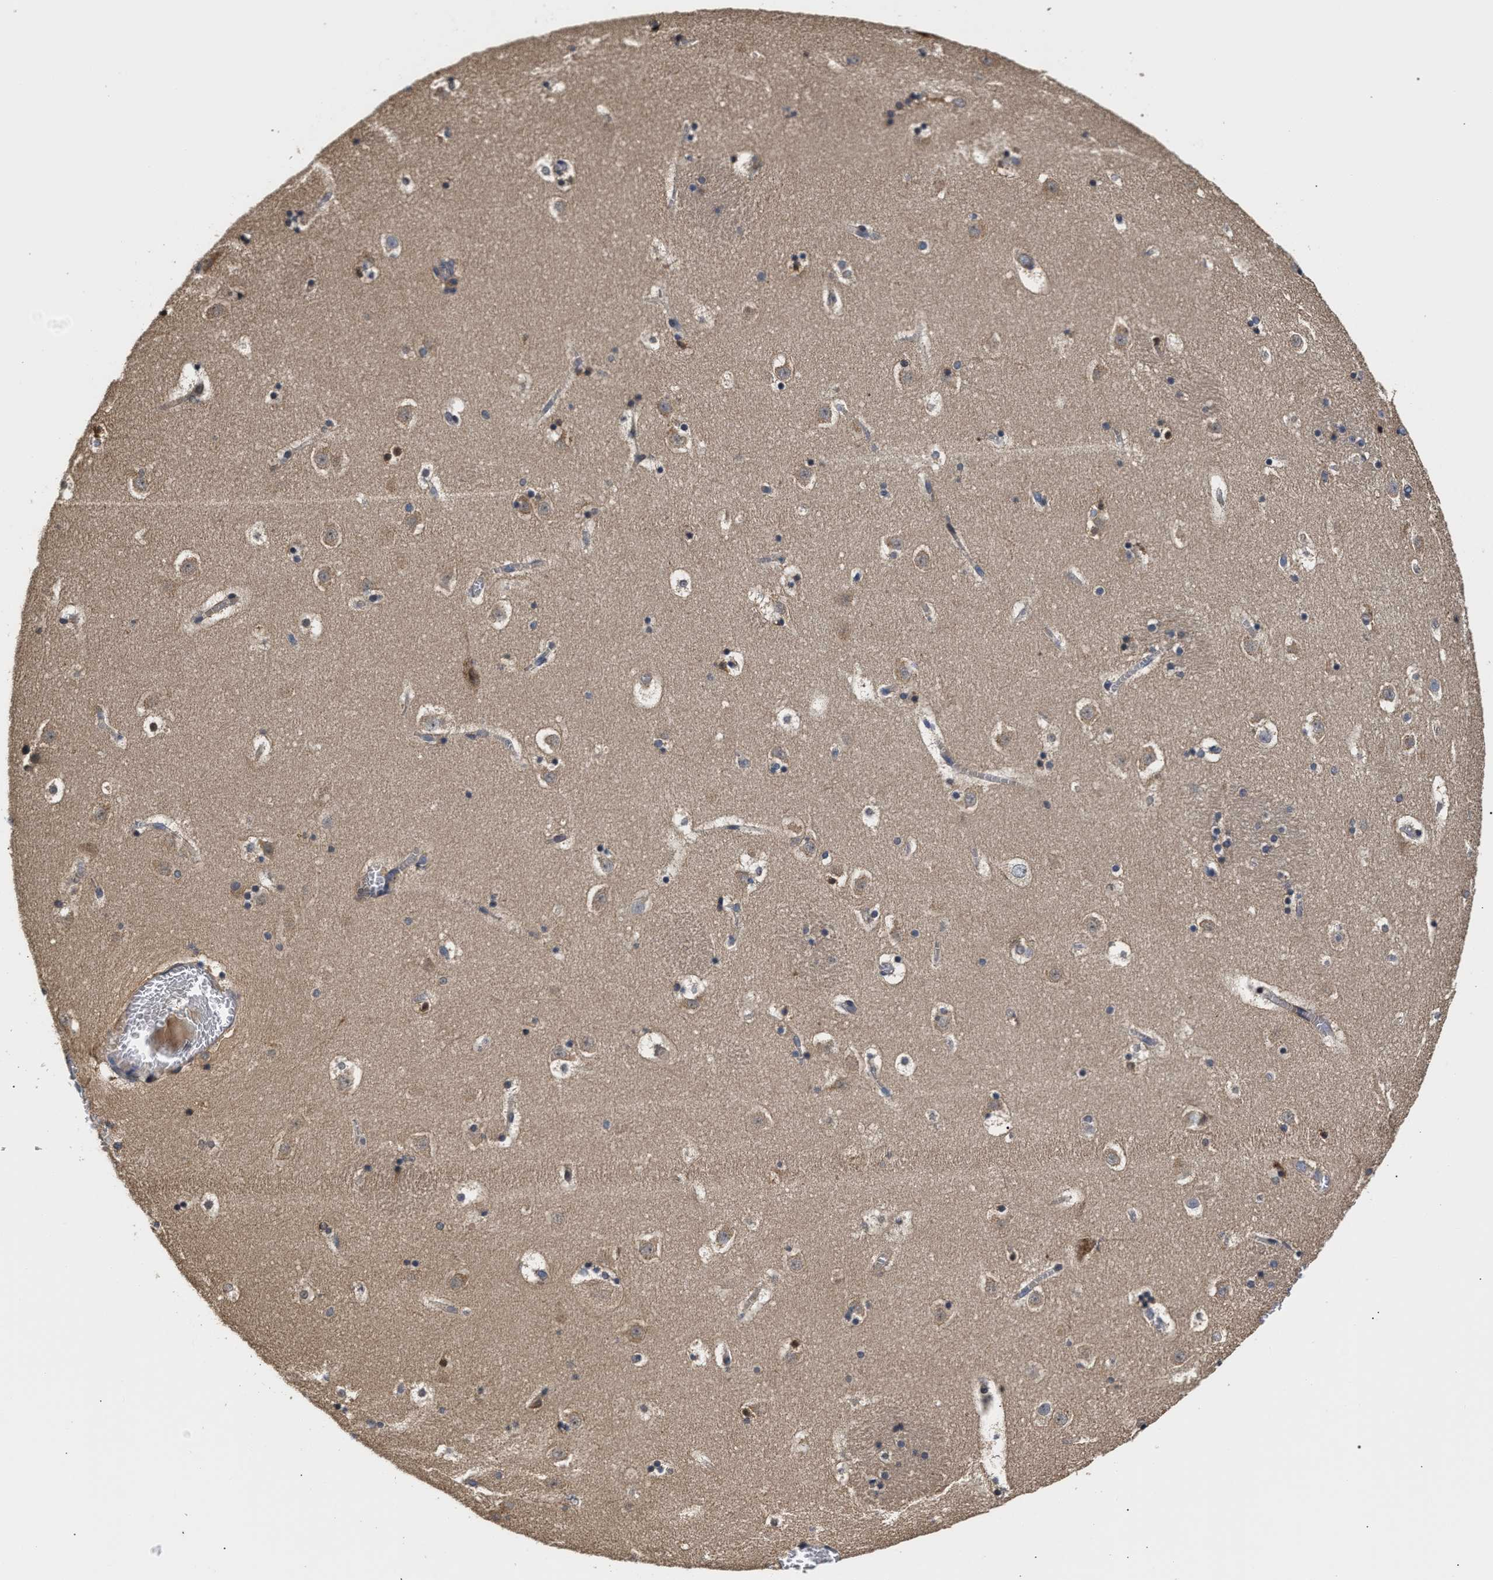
{"staining": {"intensity": "moderate", "quantity": "<25%", "location": "cytoplasmic/membranous"}, "tissue": "caudate", "cell_type": "Glial cells", "image_type": "normal", "snomed": [{"axis": "morphology", "description": "Normal tissue, NOS"}, {"axis": "topography", "description": "Lateral ventricle wall"}], "caption": "A histopathology image of caudate stained for a protein reveals moderate cytoplasmic/membranous brown staining in glial cells.", "gene": "CLIP2", "patient": {"sex": "male", "age": 45}}